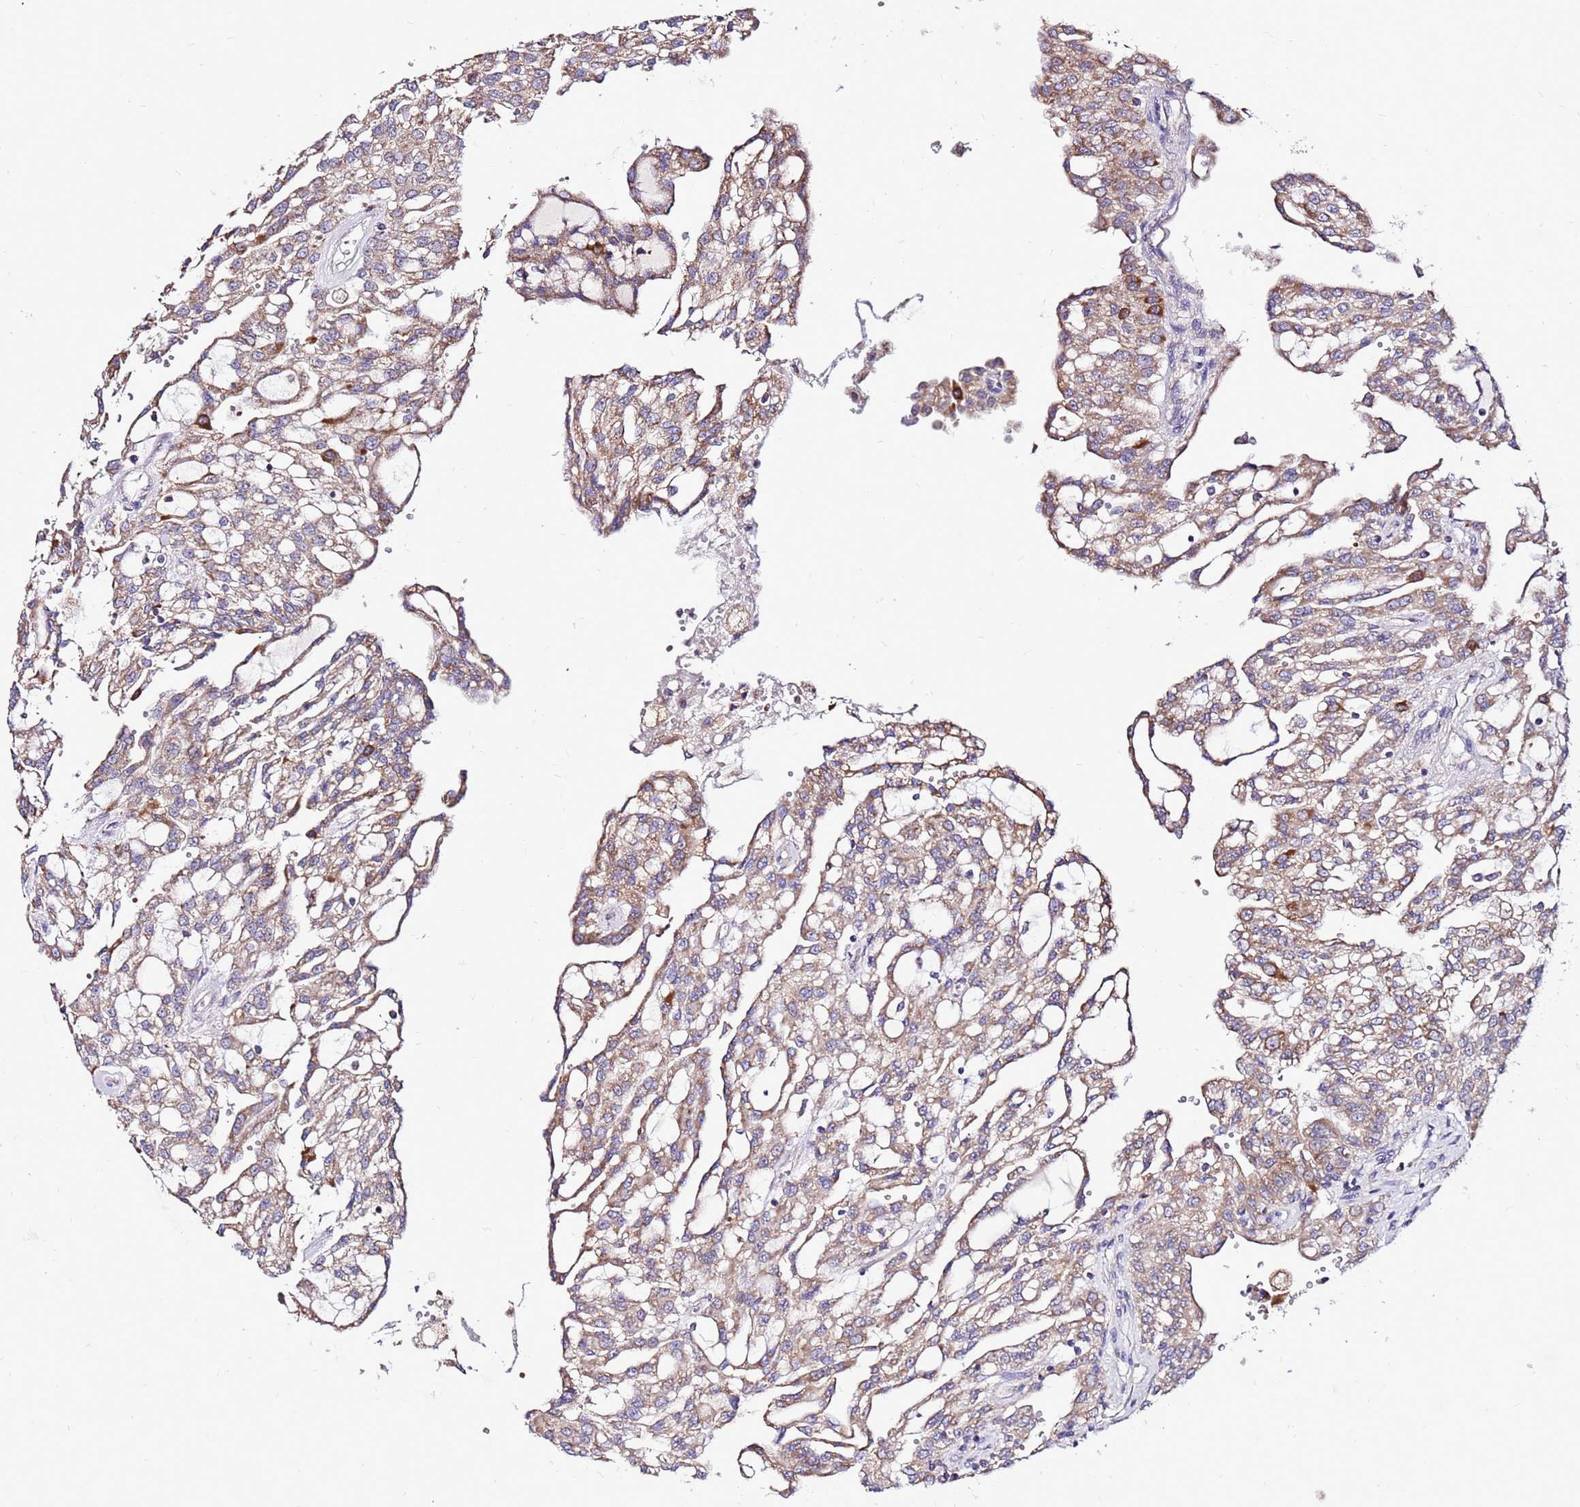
{"staining": {"intensity": "moderate", "quantity": "25%-75%", "location": "cytoplasmic/membranous"}, "tissue": "renal cancer", "cell_type": "Tumor cells", "image_type": "cancer", "snomed": [{"axis": "morphology", "description": "Adenocarcinoma, NOS"}, {"axis": "topography", "description": "Kidney"}], "caption": "Brown immunohistochemical staining in human renal cancer (adenocarcinoma) displays moderate cytoplasmic/membranous positivity in about 25%-75% of tumor cells.", "gene": "SPSB3", "patient": {"sex": "male", "age": 63}}